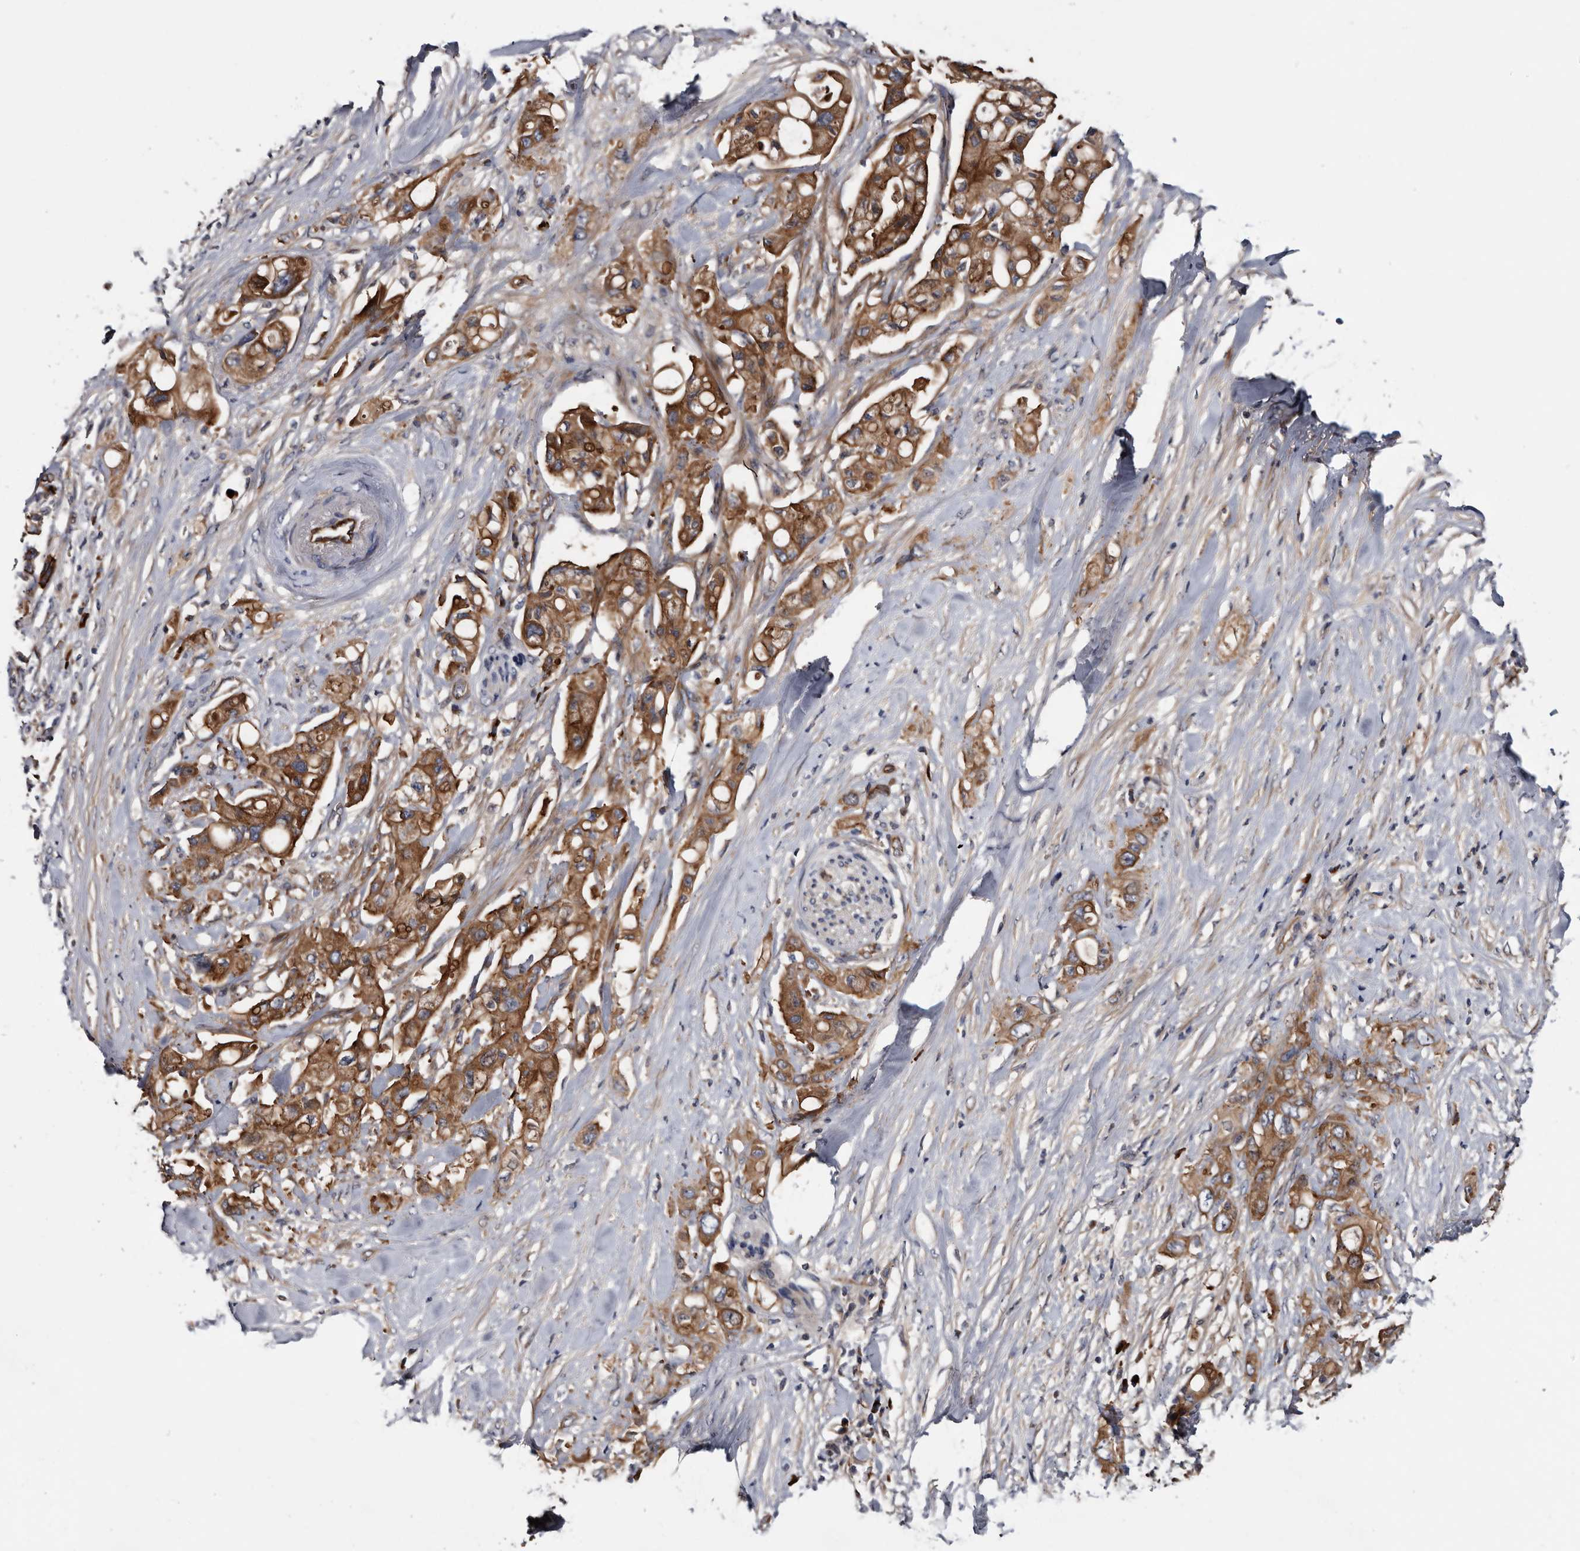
{"staining": {"intensity": "strong", "quantity": ">75%", "location": "cytoplasmic/membranous"}, "tissue": "pancreatic cancer", "cell_type": "Tumor cells", "image_type": "cancer", "snomed": [{"axis": "morphology", "description": "Adenocarcinoma, NOS"}, {"axis": "topography", "description": "Pancreas"}], "caption": "Immunohistochemical staining of pancreatic cancer (adenocarcinoma) displays strong cytoplasmic/membranous protein staining in approximately >75% of tumor cells. (Stains: DAB (3,3'-diaminobenzidine) in brown, nuclei in blue, Microscopy: brightfield microscopy at high magnification).", "gene": "TSPAN17", "patient": {"sex": "female", "age": 56}}